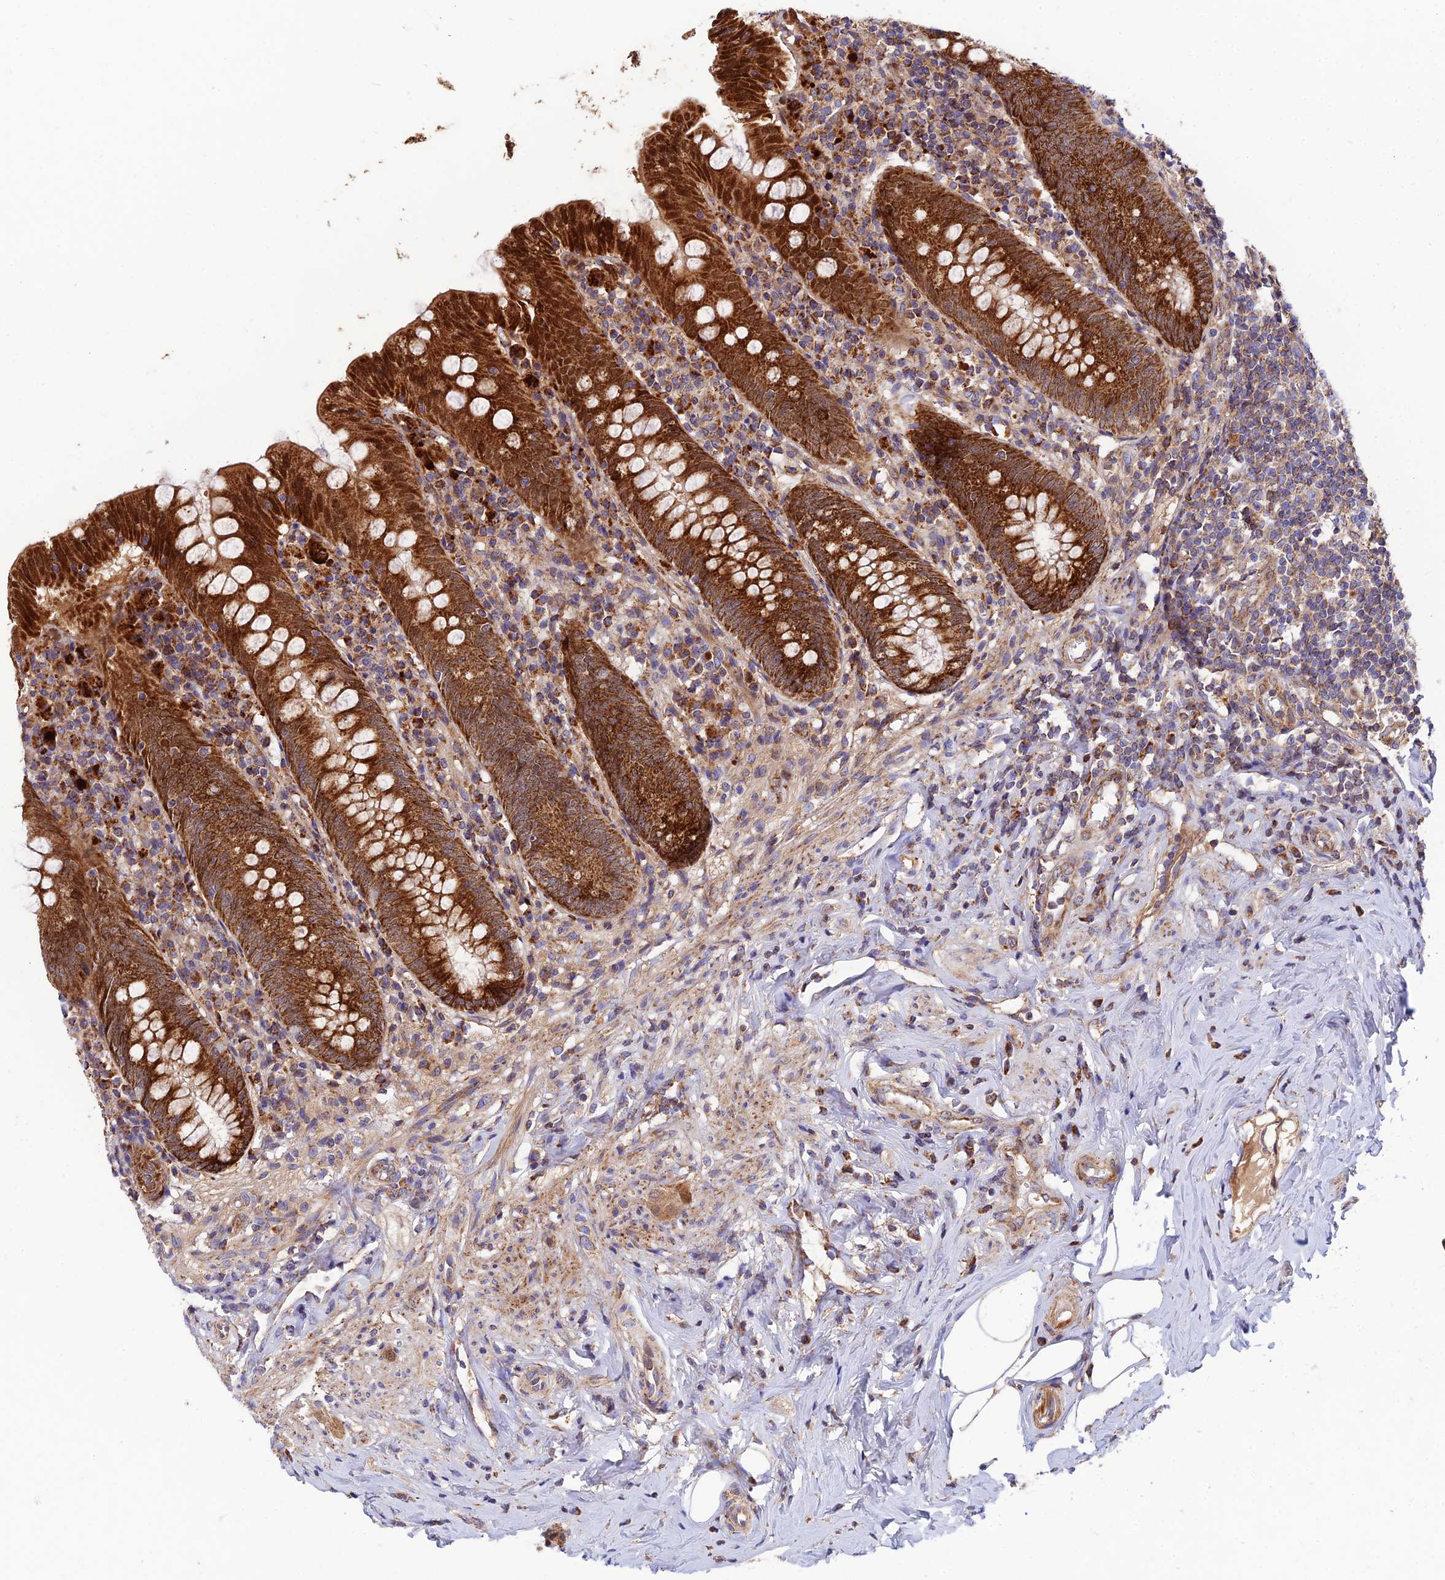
{"staining": {"intensity": "strong", "quantity": ">75%", "location": "cytoplasmic/membranous"}, "tissue": "appendix", "cell_type": "Glandular cells", "image_type": "normal", "snomed": [{"axis": "morphology", "description": "Normal tissue, NOS"}, {"axis": "topography", "description": "Appendix"}], "caption": "Protein analysis of benign appendix reveals strong cytoplasmic/membranous expression in approximately >75% of glandular cells. (DAB (3,3'-diaminobenzidine) IHC, brown staining for protein, blue staining for nuclei).", "gene": "PODNL1", "patient": {"sex": "female", "age": 54}}